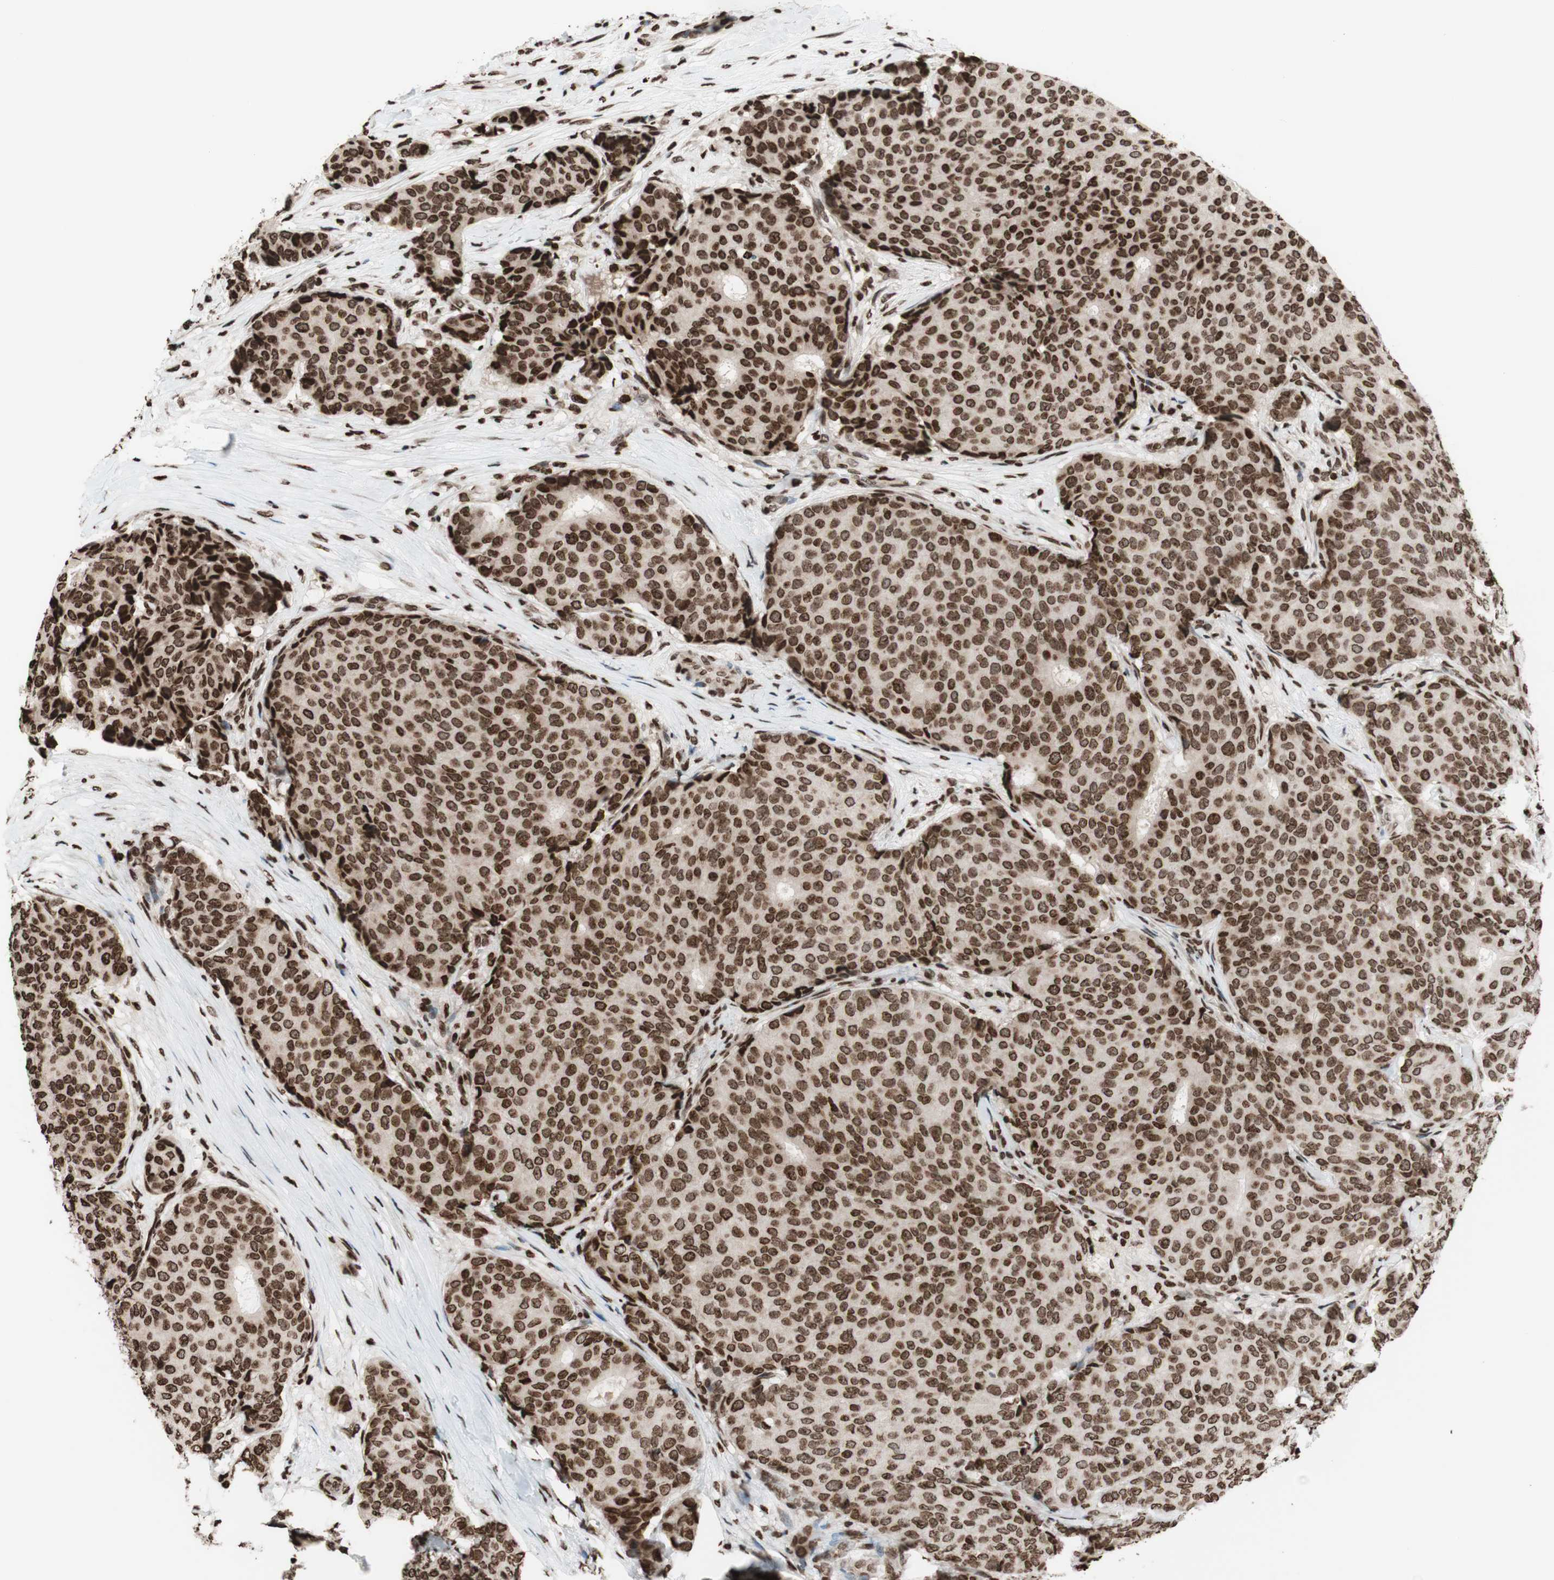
{"staining": {"intensity": "strong", "quantity": ">75%", "location": "nuclear"}, "tissue": "breast cancer", "cell_type": "Tumor cells", "image_type": "cancer", "snomed": [{"axis": "morphology", "description": "Duct carcinoma"}, {"axis": "topography", "description": "Breast"}], "caption": "Immunohistochemical staining of human breast infiltrating ductal carcinoma shows strong nuclear protein positivity in approximately >75% of tumor cells.", "gene": "NCOA3", "patient": {"sex": "female", "age": 75}}